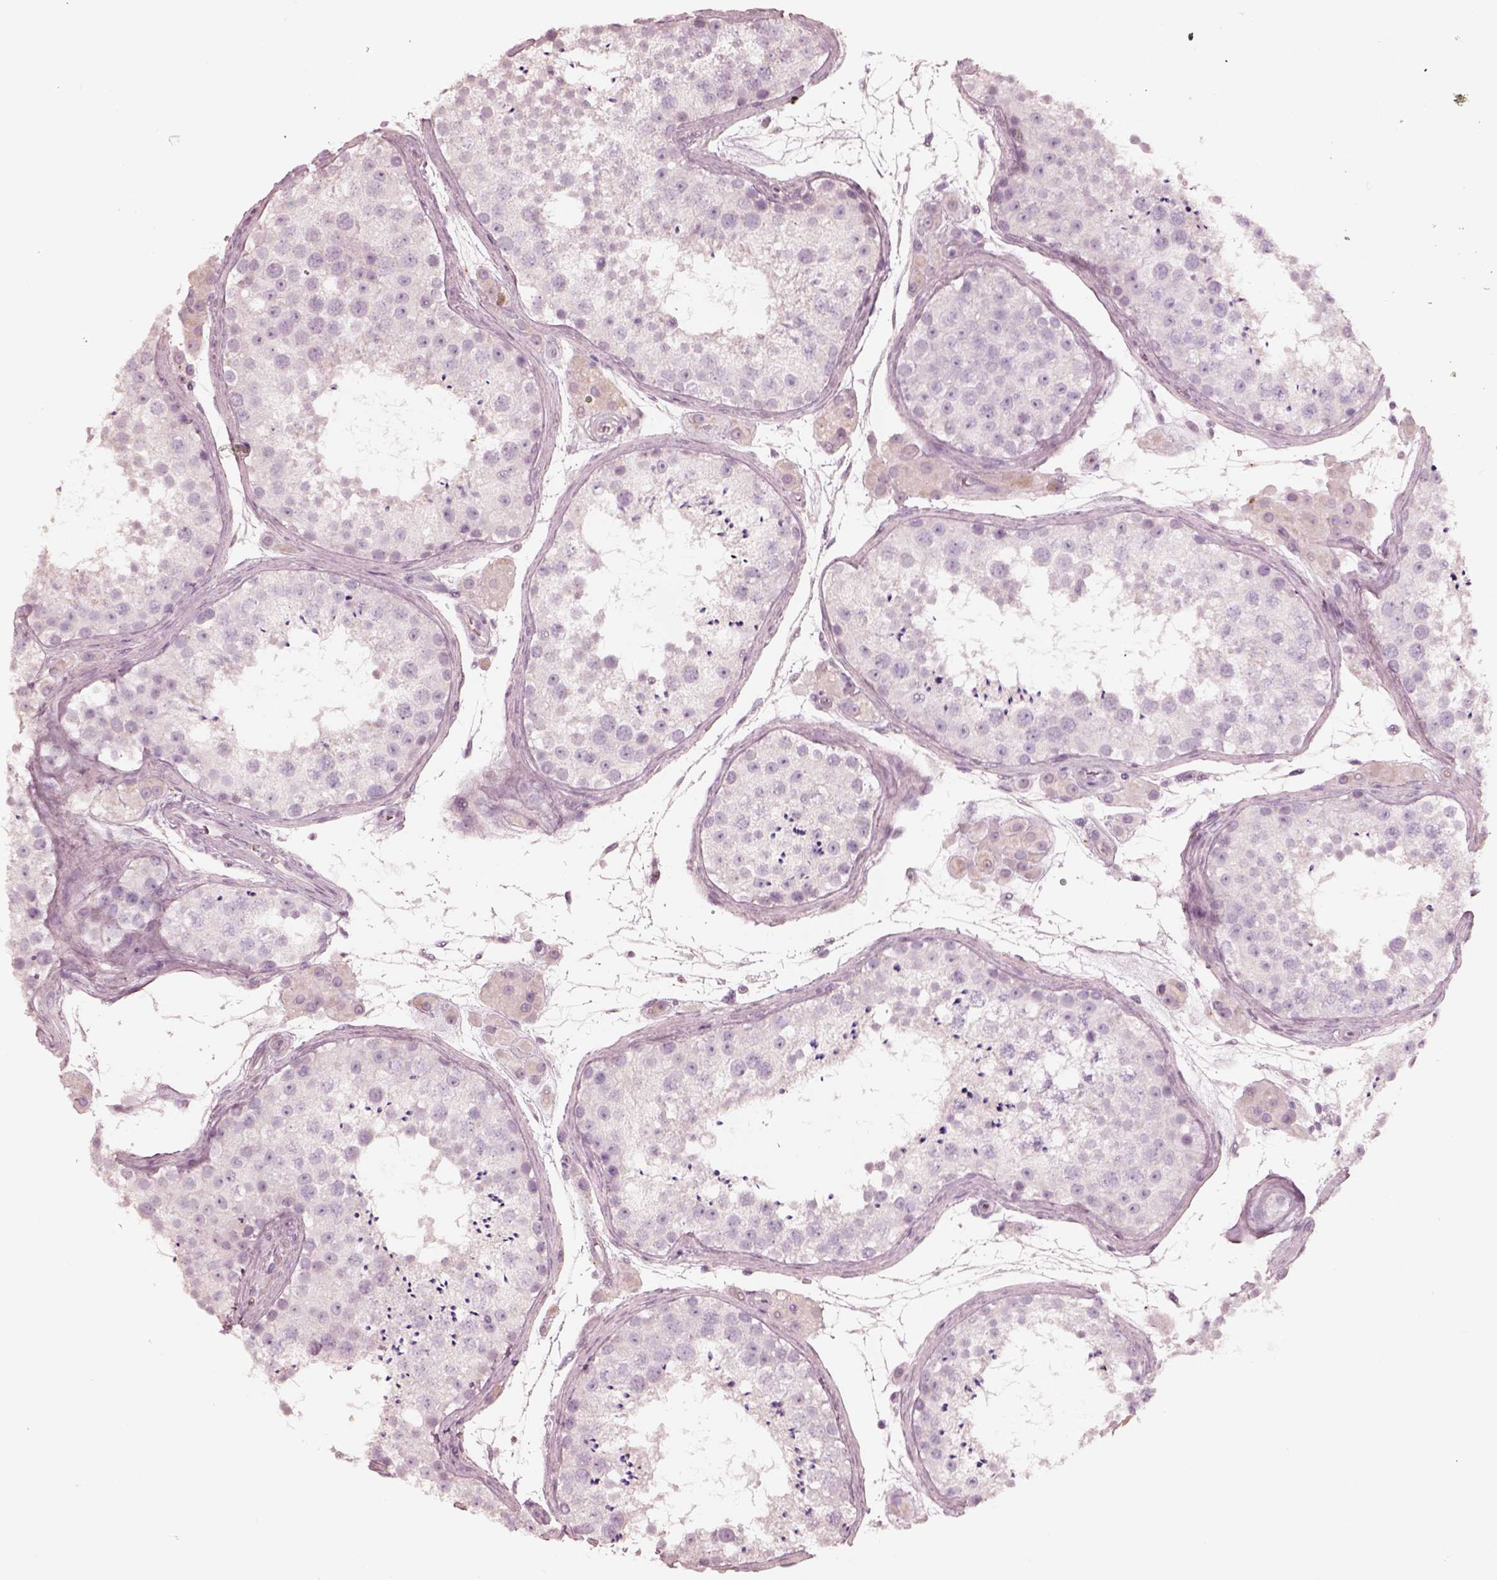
{"staining": {"intensity": "negative", "quantity": "none", "location": "none"}, "tissue": "testis", "cell_type": "Cells in seminiferous ducts", "image_type": "normal", "snomed": [{"axis": "morphology", "description": "Normal tissue, NOS"}, {"axis": "topography", "description": "Testis"}], "caption": "This micrograph is of unremarkable testis stained with IHC to label a protein in brown with the nuclei are counter-stained blue. There is no expression in cells in seminiferous ducts. The staining was performed using DAB to visualize the protein expression in brown, while the nuclei were stained in blue with hematoxylin (Magnification: 20x).", "gene": "ZP4", "patient": {"sex": "male", "age": 41}}